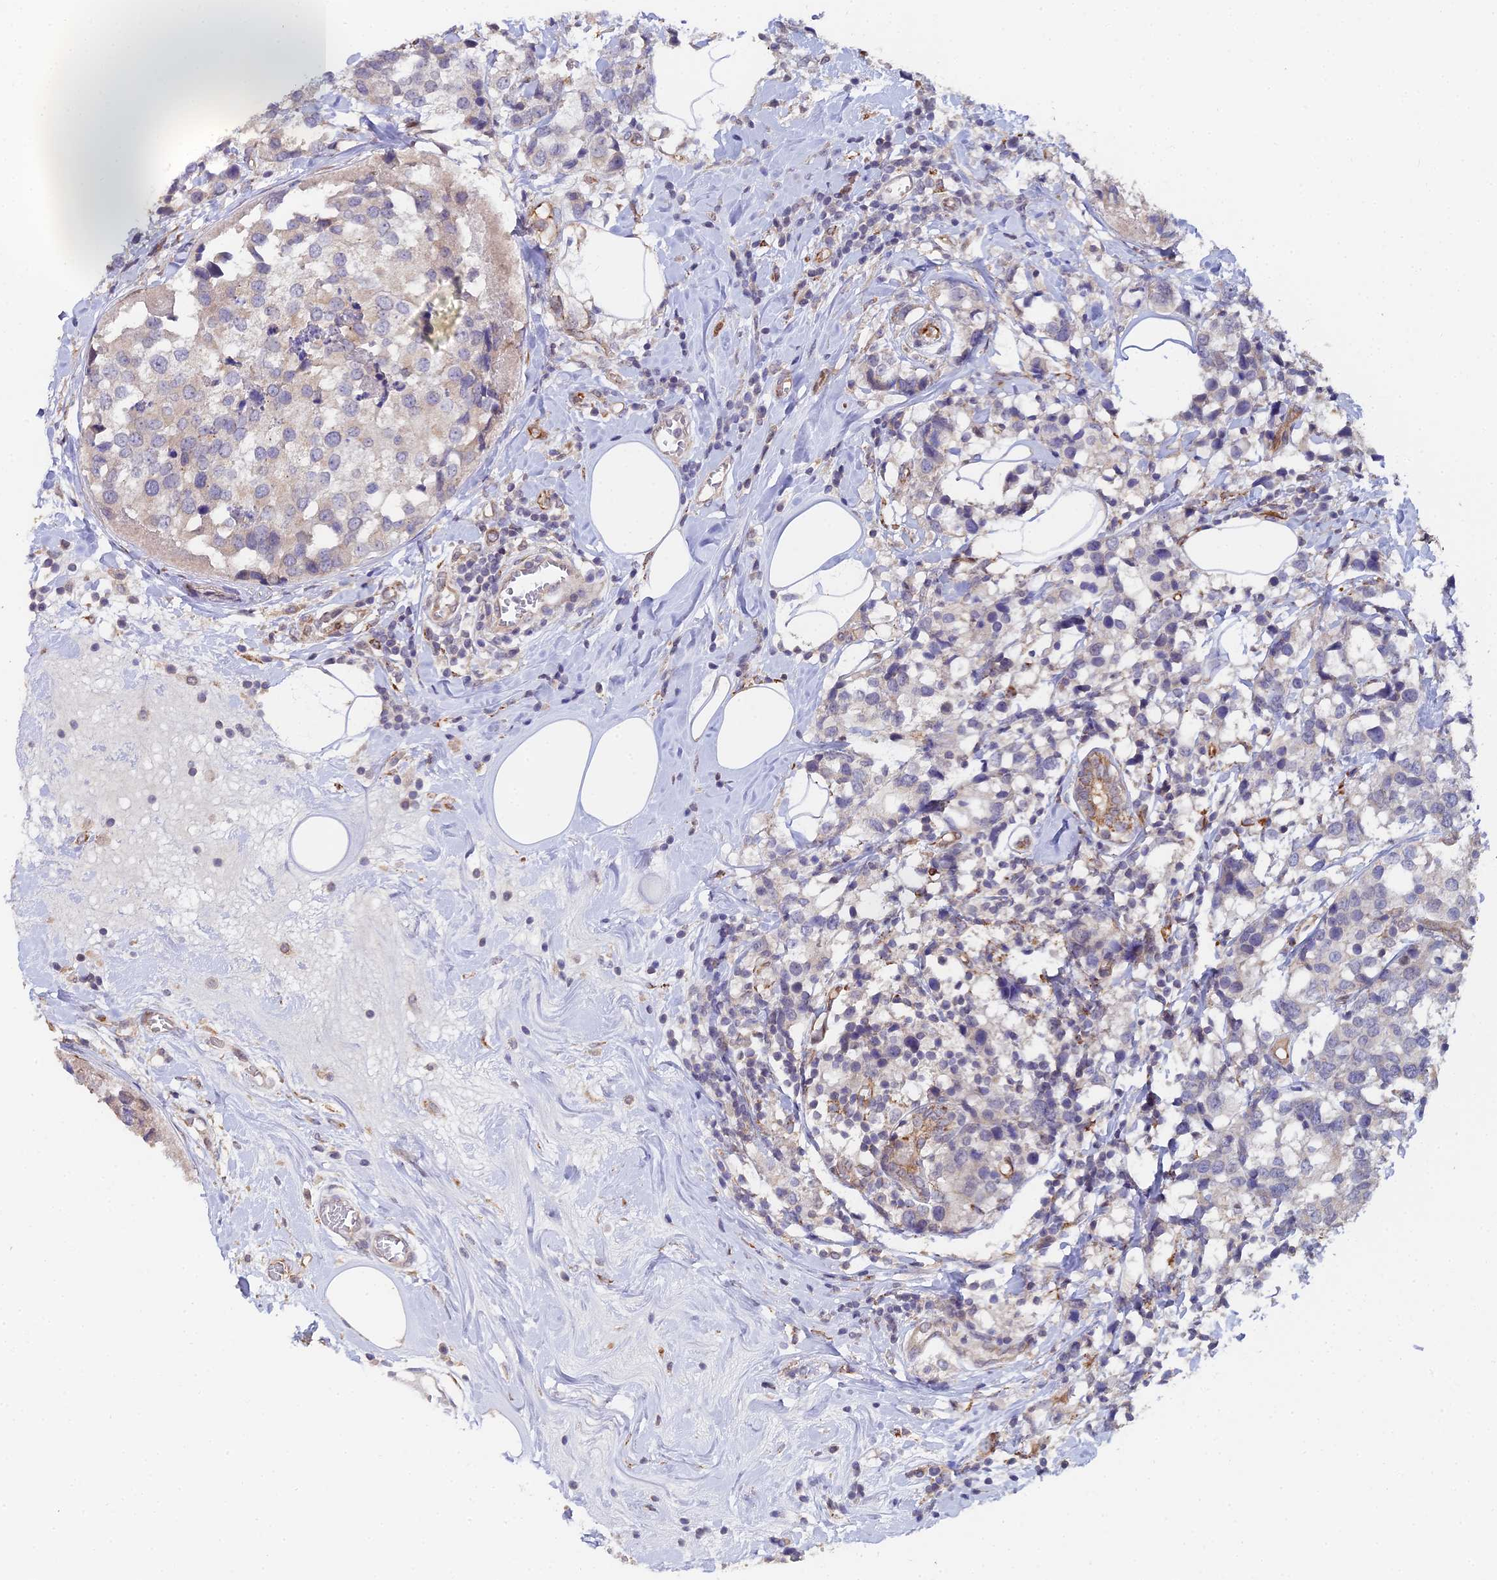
{"staining": {"intensity": "weak", "quantity": "<25%", "location": "cytoplasmic/membranous"}, "tissue": "breast cancer", "cell_type": "Tumor cells", "image_type": "cancer", "snomed": [{"axis": "morphology", "description": "Lobular carcinoma"}, {"axis": "topography", "description": "Breast"}], "caption": "Tumor cells show no significant expression in breast cancer (lobular carcinoma). The staining was performed using DAB (3,3'-diaminobenzidine) to visualize the protein expression in brown, while the nuclei were stained in blue with hematoxylin (Magnification: 20x).", "gene": "C4orf19", "patient": {"sex": "female", "age": 59}}